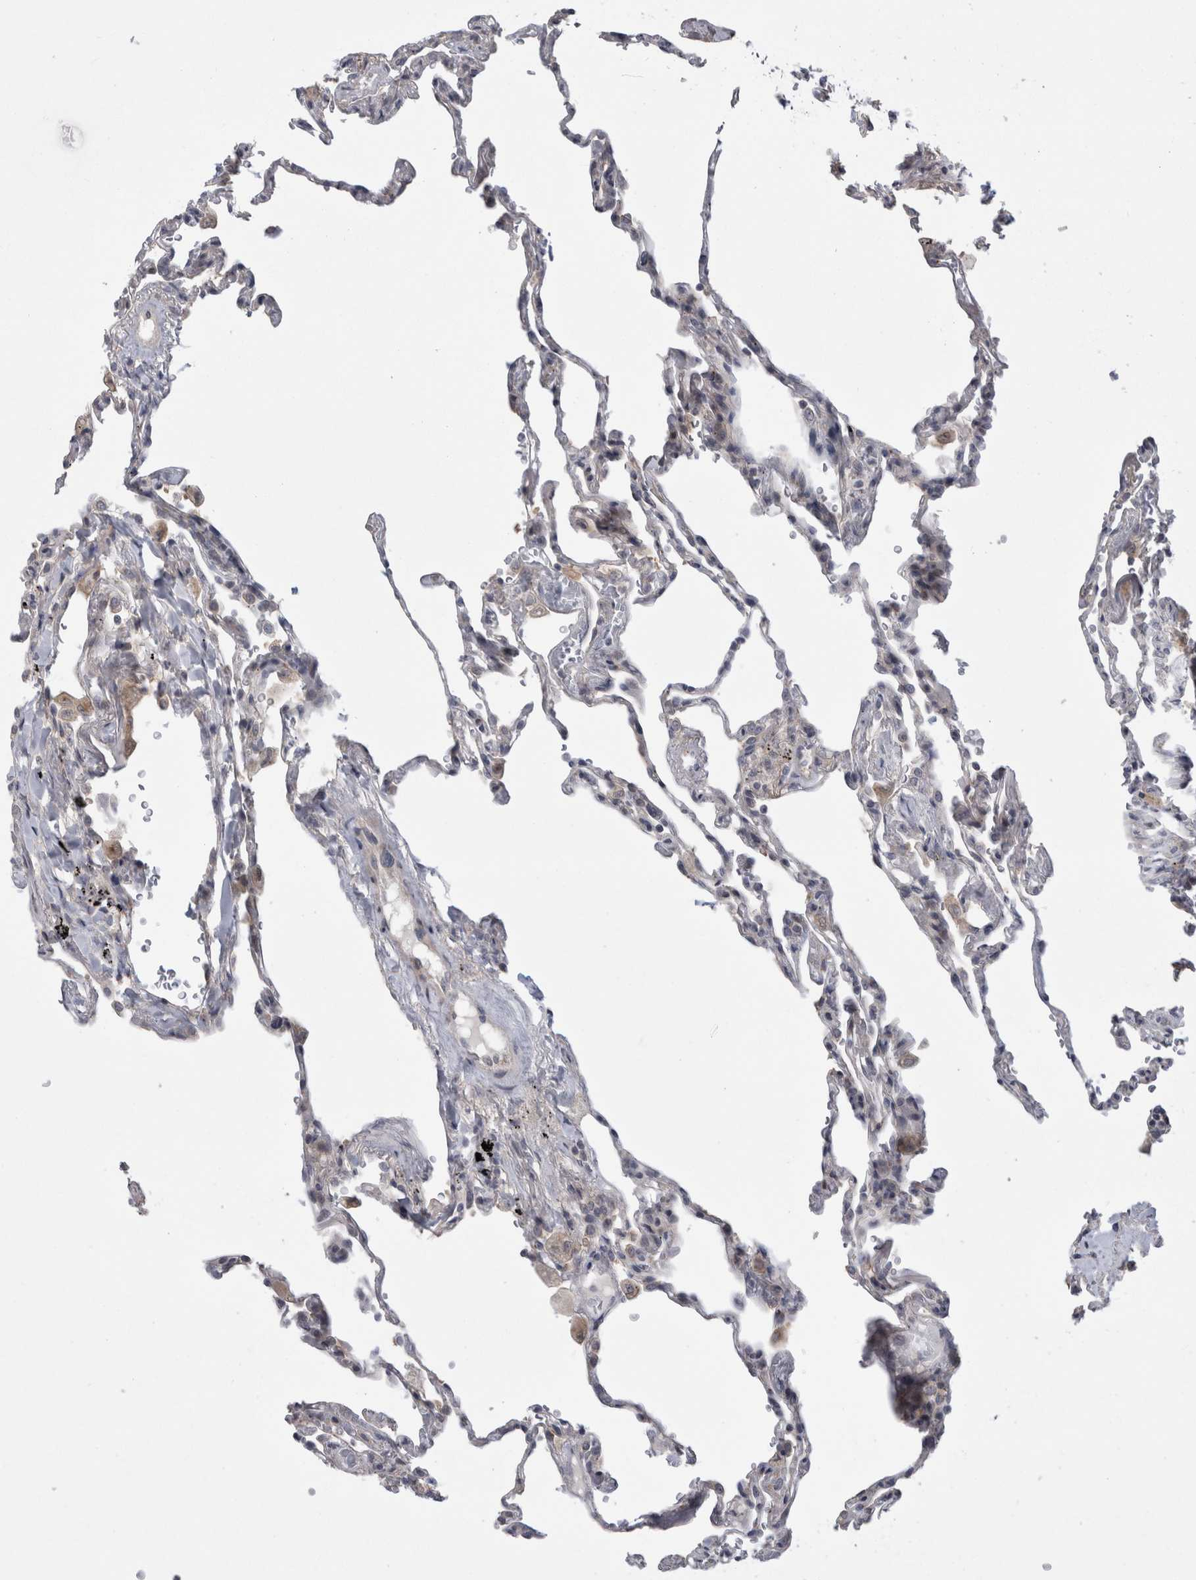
{"staining": {"intensity": "negative", "quantity": "none", "location": "none"}, "tissue": "lung", "cell_type": "Alveolar cells", "image_type": "normal", "snomed": [{"axis": "morphology", "description": "Normal tissue, NOS"}, {"axis": "topography", "description": "Lung"}], "caption": "An IHC photomicrograph of benign lung is shown. There is no staining in alveolar cells of lung.", "gene": "MTBP", "patient": {"sex": "male", "age": 59}}